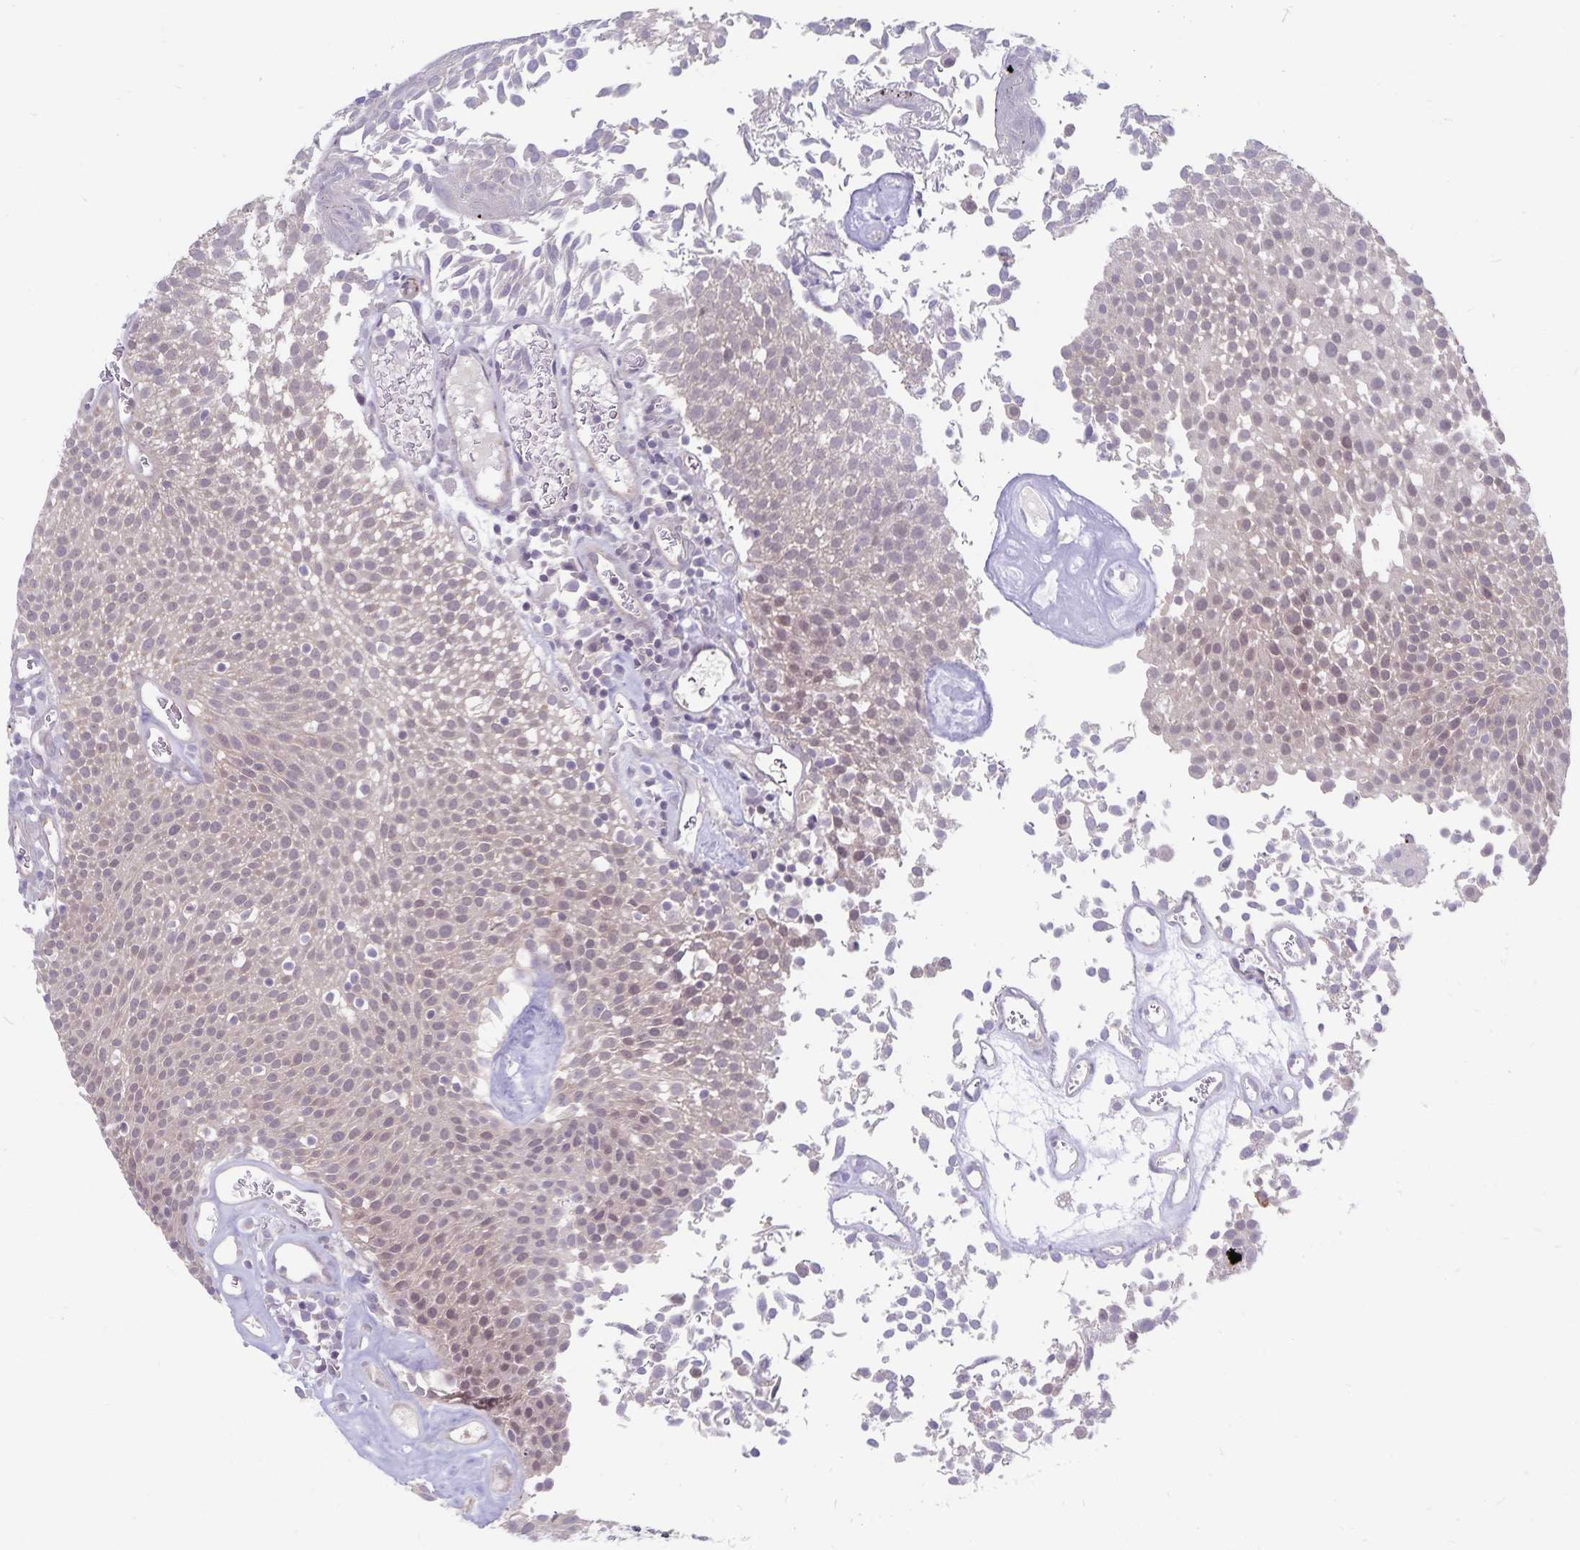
{"staining": {"intensity": "negative", "quantity": "none", "location": "none"}, "tissue": "urothelial cancer", "cell_type": "Tumor cells", "image_type": "cancer", "snomed": [{"axis": "morphology", "description": "Urothelial carcinoma, Low grade"}, {"axis": "topography", "description": "Urinary bladder"}], "caption": "DAB (3,3'-diaminobenzidine) immunohistochemical staining of urothelial cancer reveals no significant positivity in tumor cells.", "gene": "CDKN2B", "patient": {"sex": "female", "age": 79}}